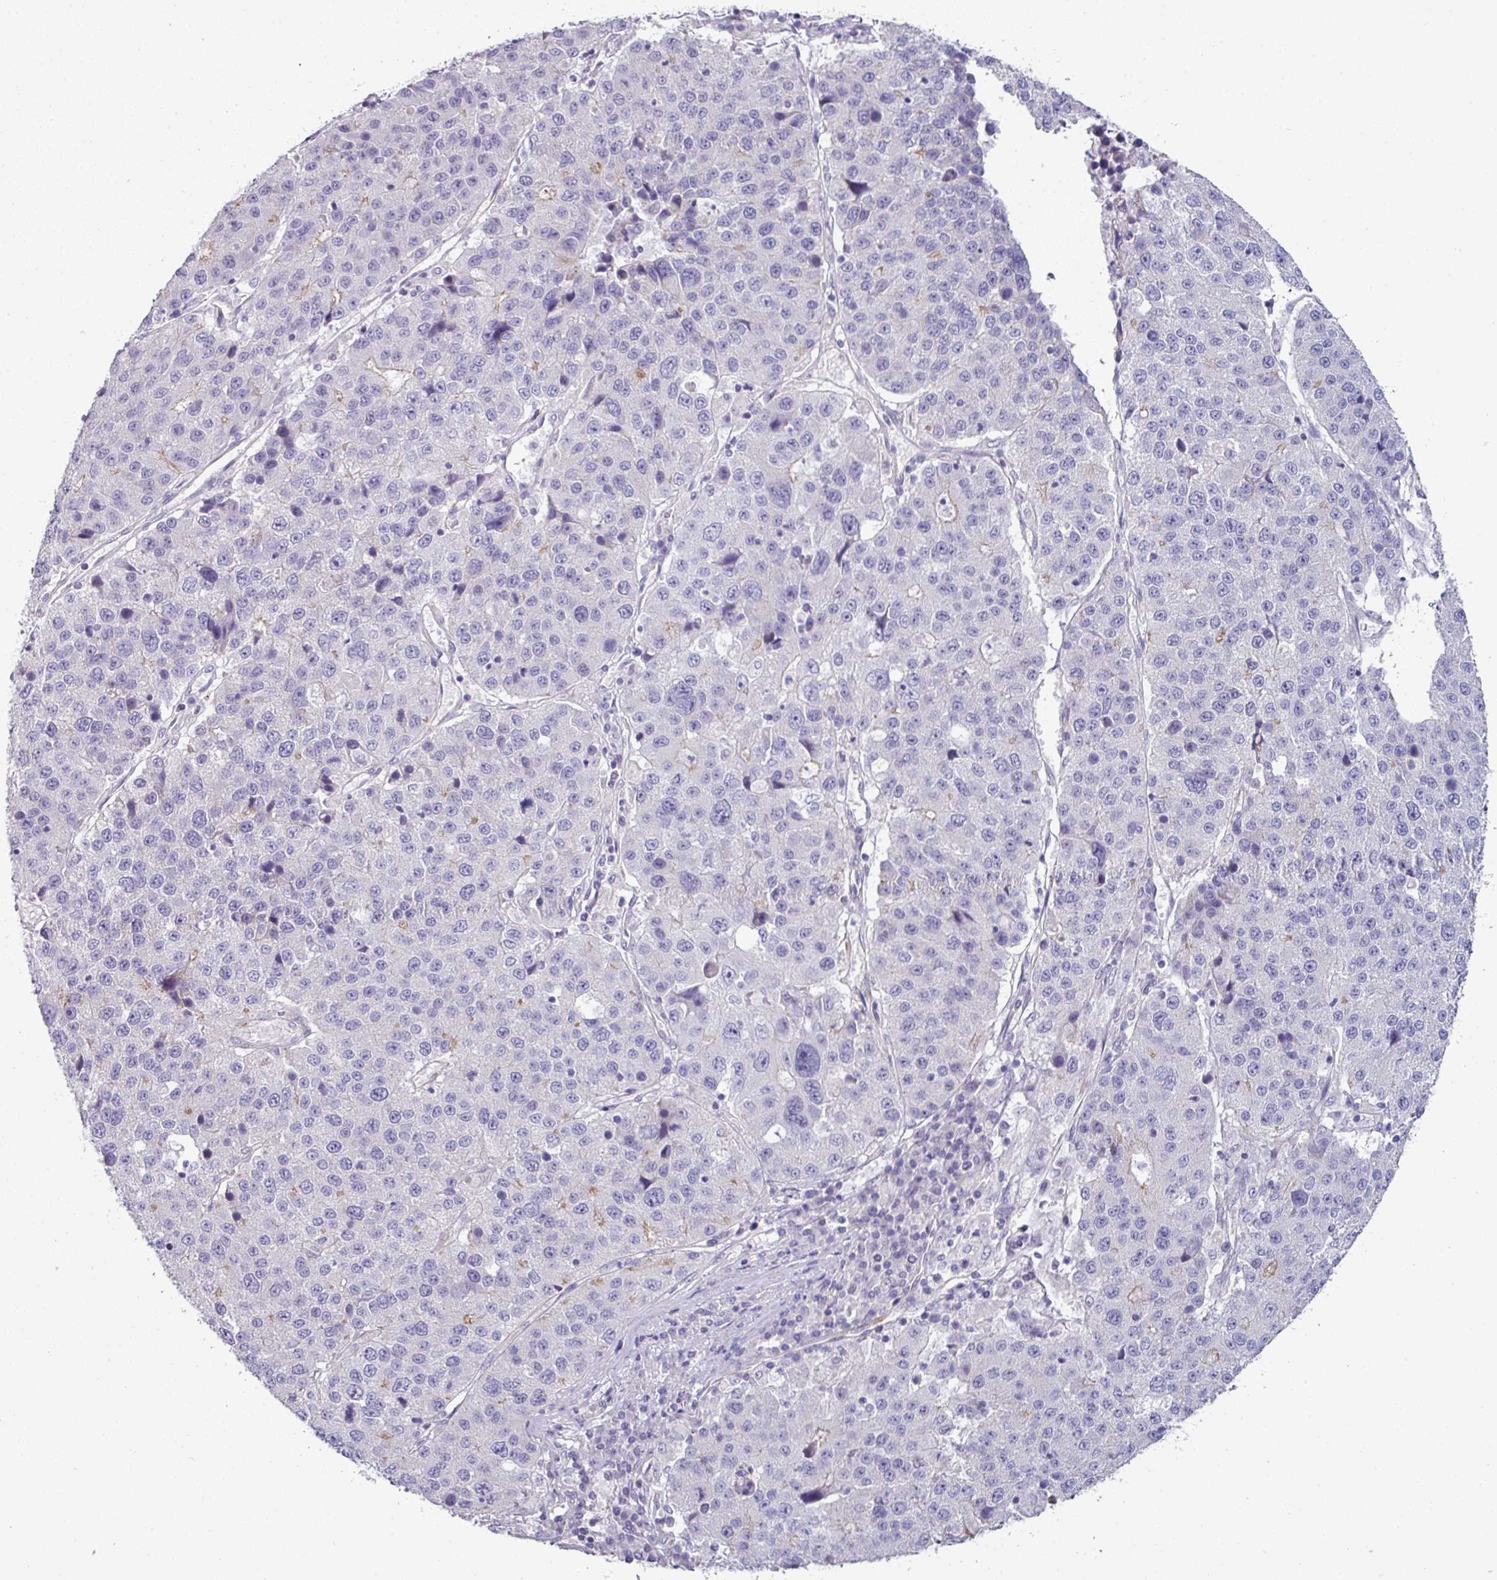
{"staining": {"intensity": "negative", "quantity": "none", "location": "none"}, "tissue": "stomach cancer", "cell_type": "Tumor cells", "image_type": "cancer", "snomed": [{"axis": "morphology", "description": "Adenocarcinoma, NOS"}, {"axis": "topography", "description": "Stomach"}], "caption": "A photomicrograph of stomach adenocarcinoma stained for a protein reveals no brown staining in tumor cells.", "gene": "SLC17A7", "patient": {"sex": "male", "age": 71}}